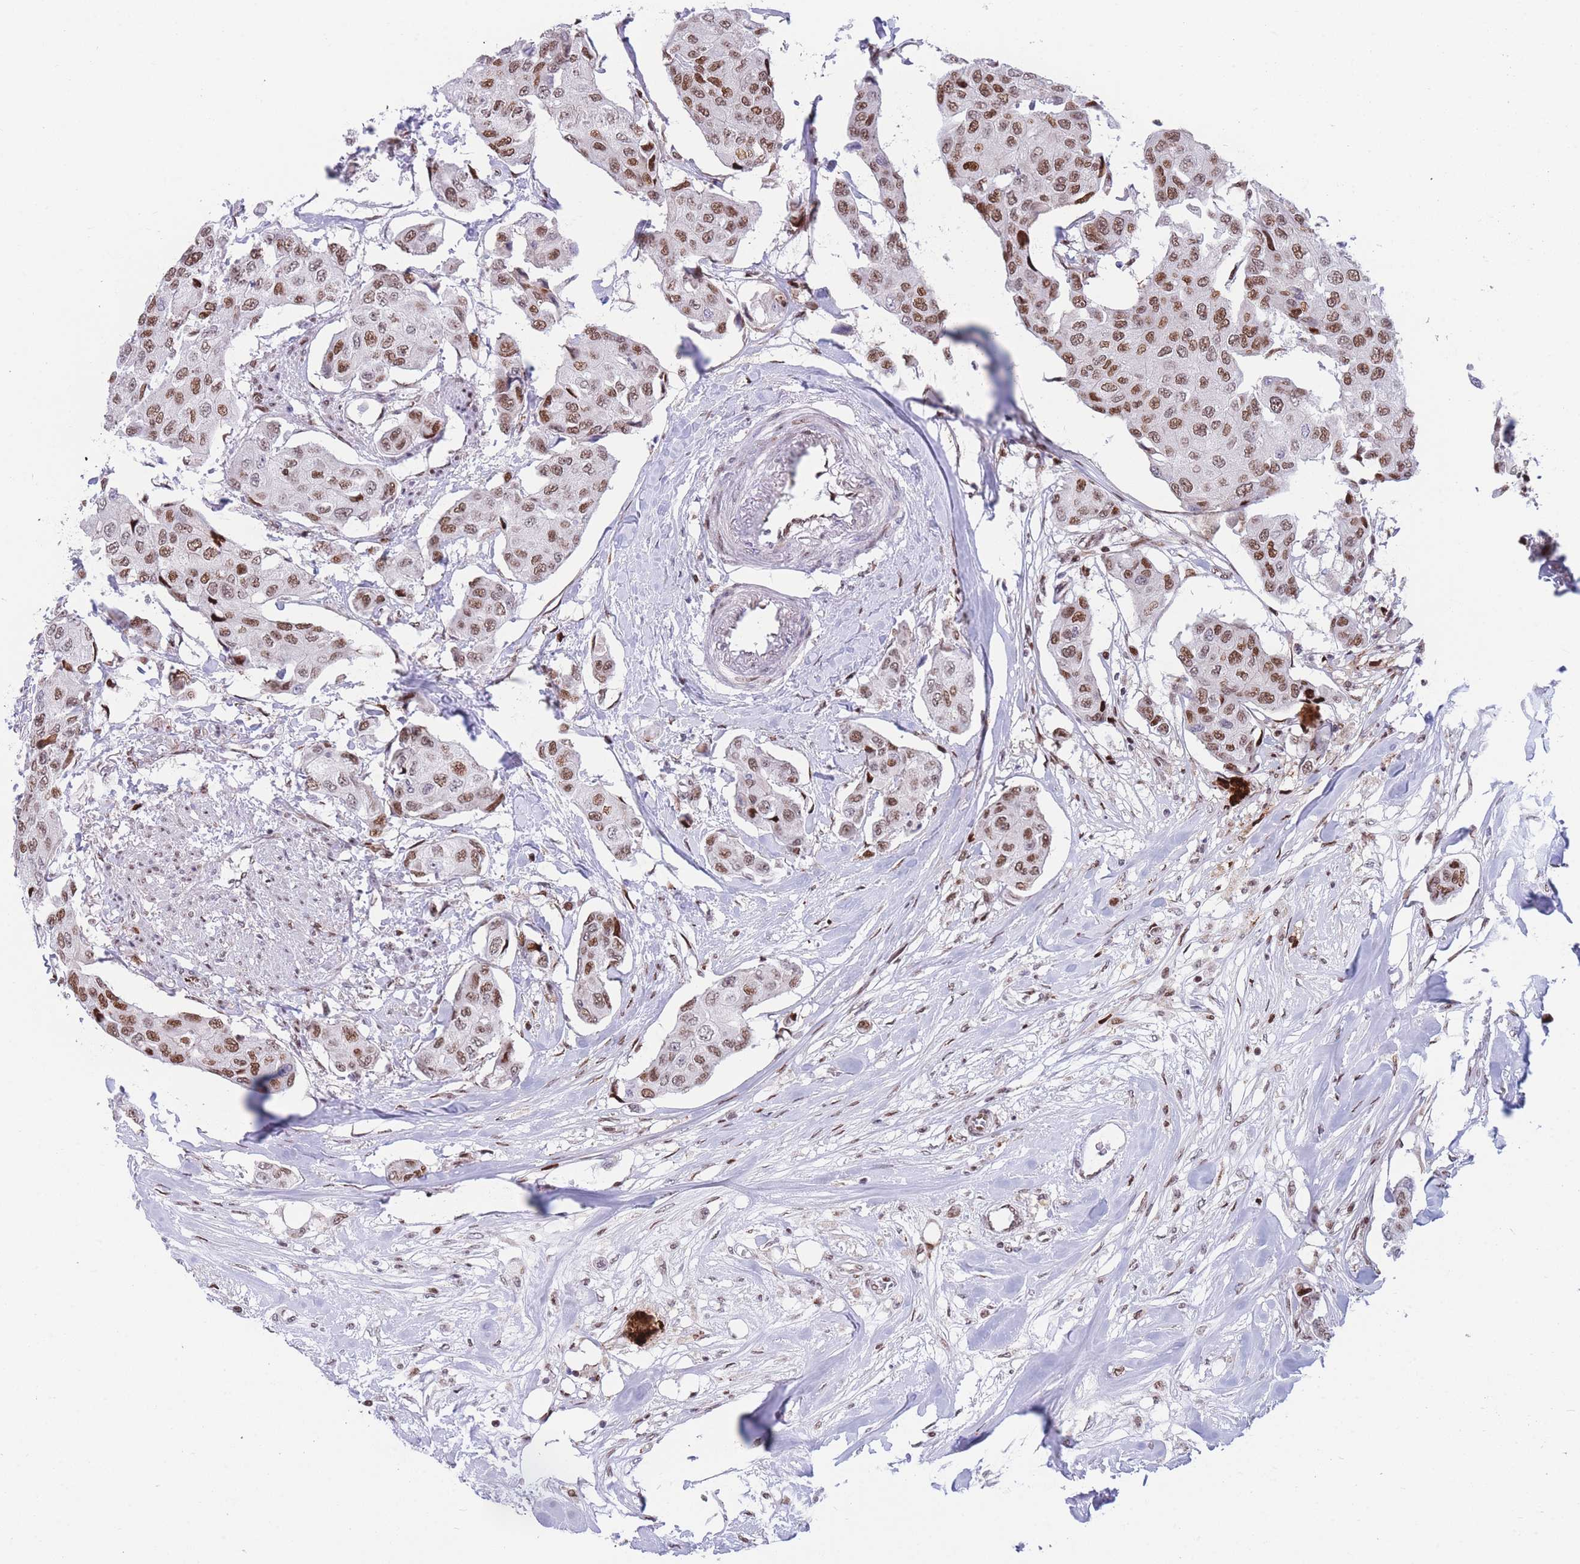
{"staining": {"intensity": "moderate", "quantity": ">75%", "location": "nuclear"}, "tissue": "breast cancer", "cell_type": "Tumor cells", "image_type": "cancer", "snomed": [{"axis": "morphology", "description": "Duct carcinoma"}, {"axis": "topography", "description": "Breast"}, {"axis": "topography", "description": "Lymph node"}], "caption": "Immunohistochemistry (IHC) (DAB (3,3'-diaminobenzidine)) staining of breast cancer demonstrates moderate nuclear protein expression in approximately >75% of tumor cells.", "gene": "DNAJC3", "patient": {"sex": "female", "age": 80}}